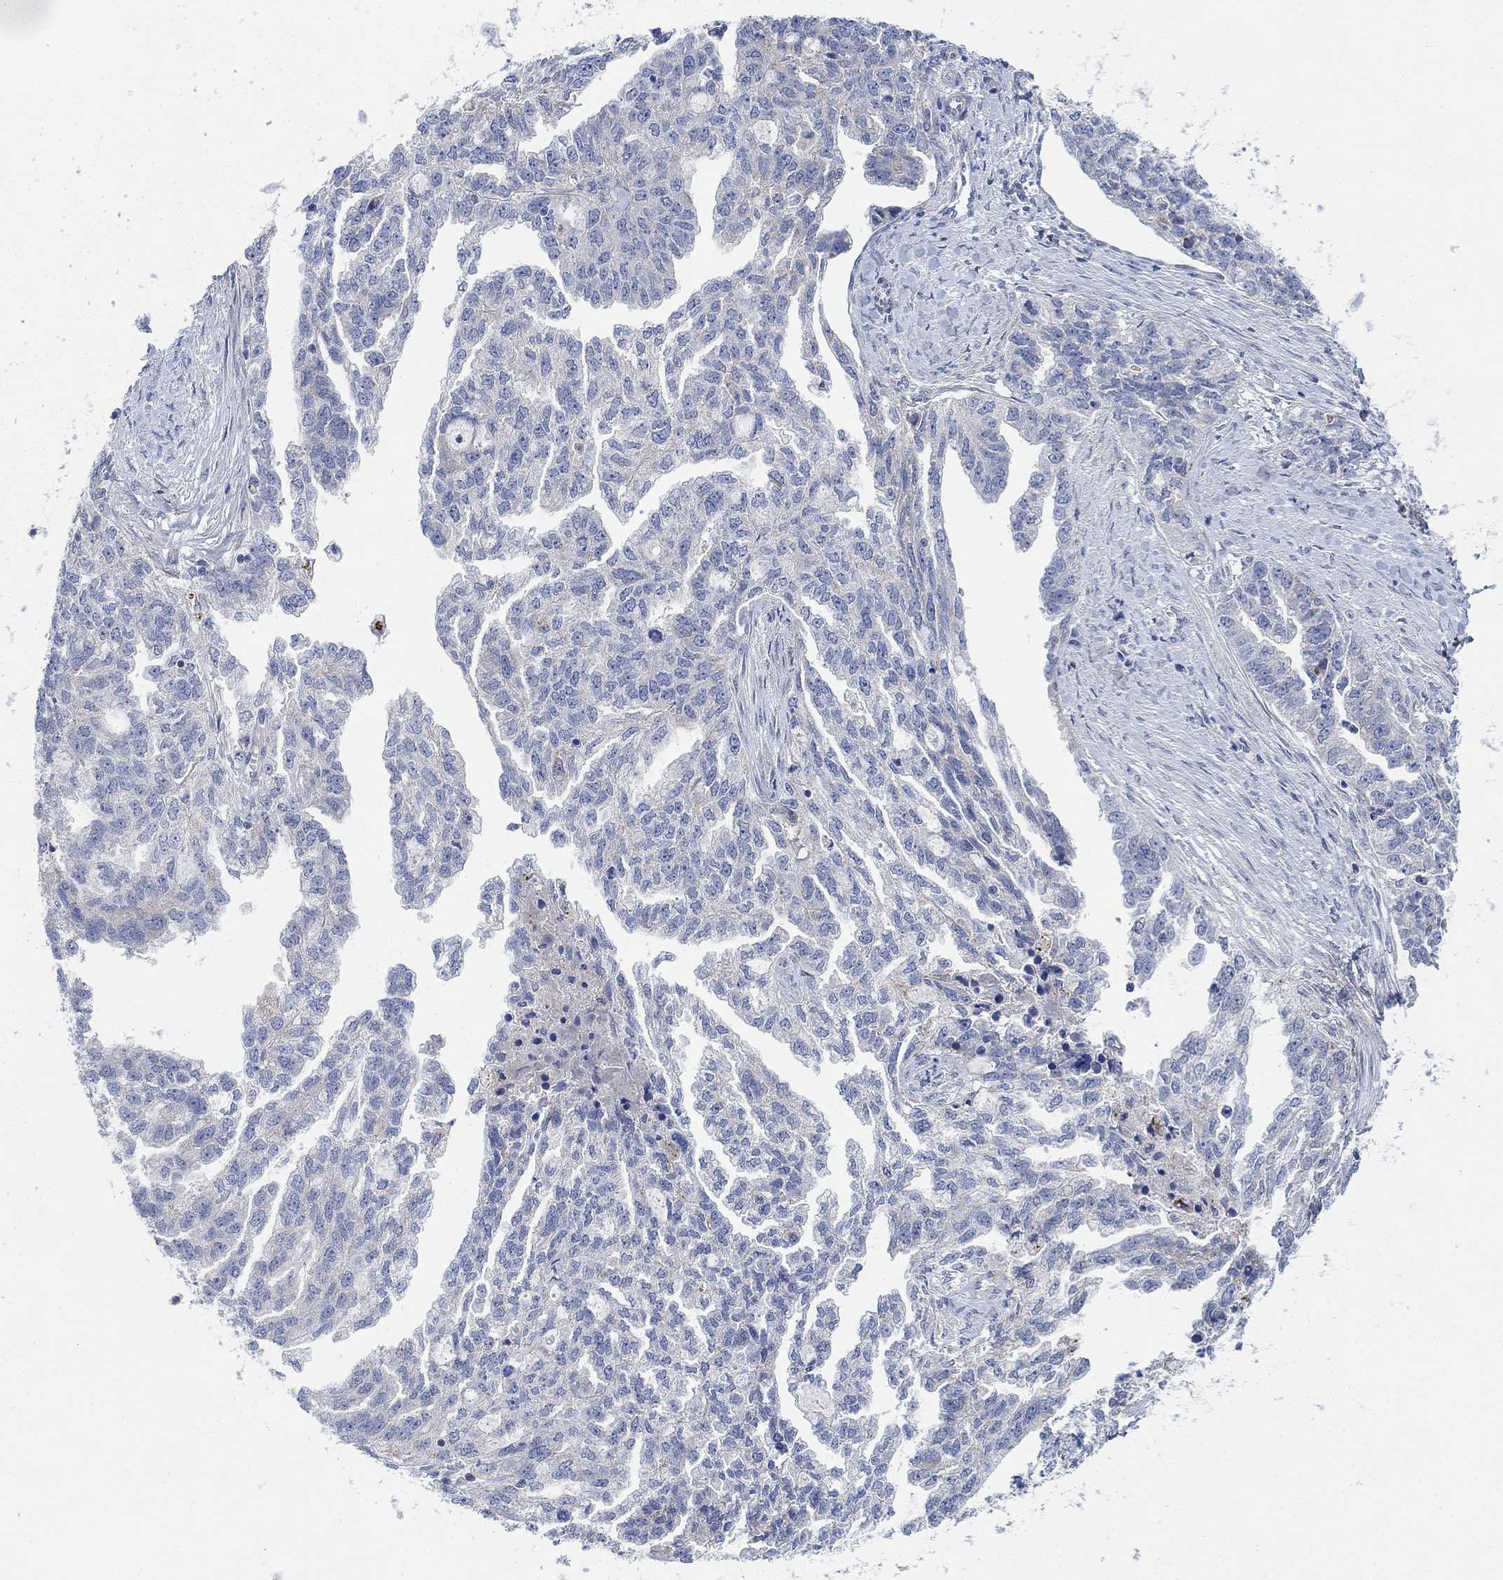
{"staining": {"intensity": "negative", "quantity": "none", "location": "none"}, "tissue": "ovarian cancer", "cell_type": "Tumor cells", "image_type": "cancer", "snomed": [{"axis": "morphology", "description": "Cystadenocarcinoma, serous, NOS"}, {"axis": "topography", "description": "Ovary"}], "caption": "Immunohistochemistry (IHC) of human ovarian serous cystadenocarcinoma displays no expression in tumor cells. The staining was performed using DAB to visualize the protein expression in brown, while the nuclei were stained in blue with hematoxylin (Magnification: 20x).", "gene": "HCRTR1", "patient": {"sex": "female", "age": 51}}